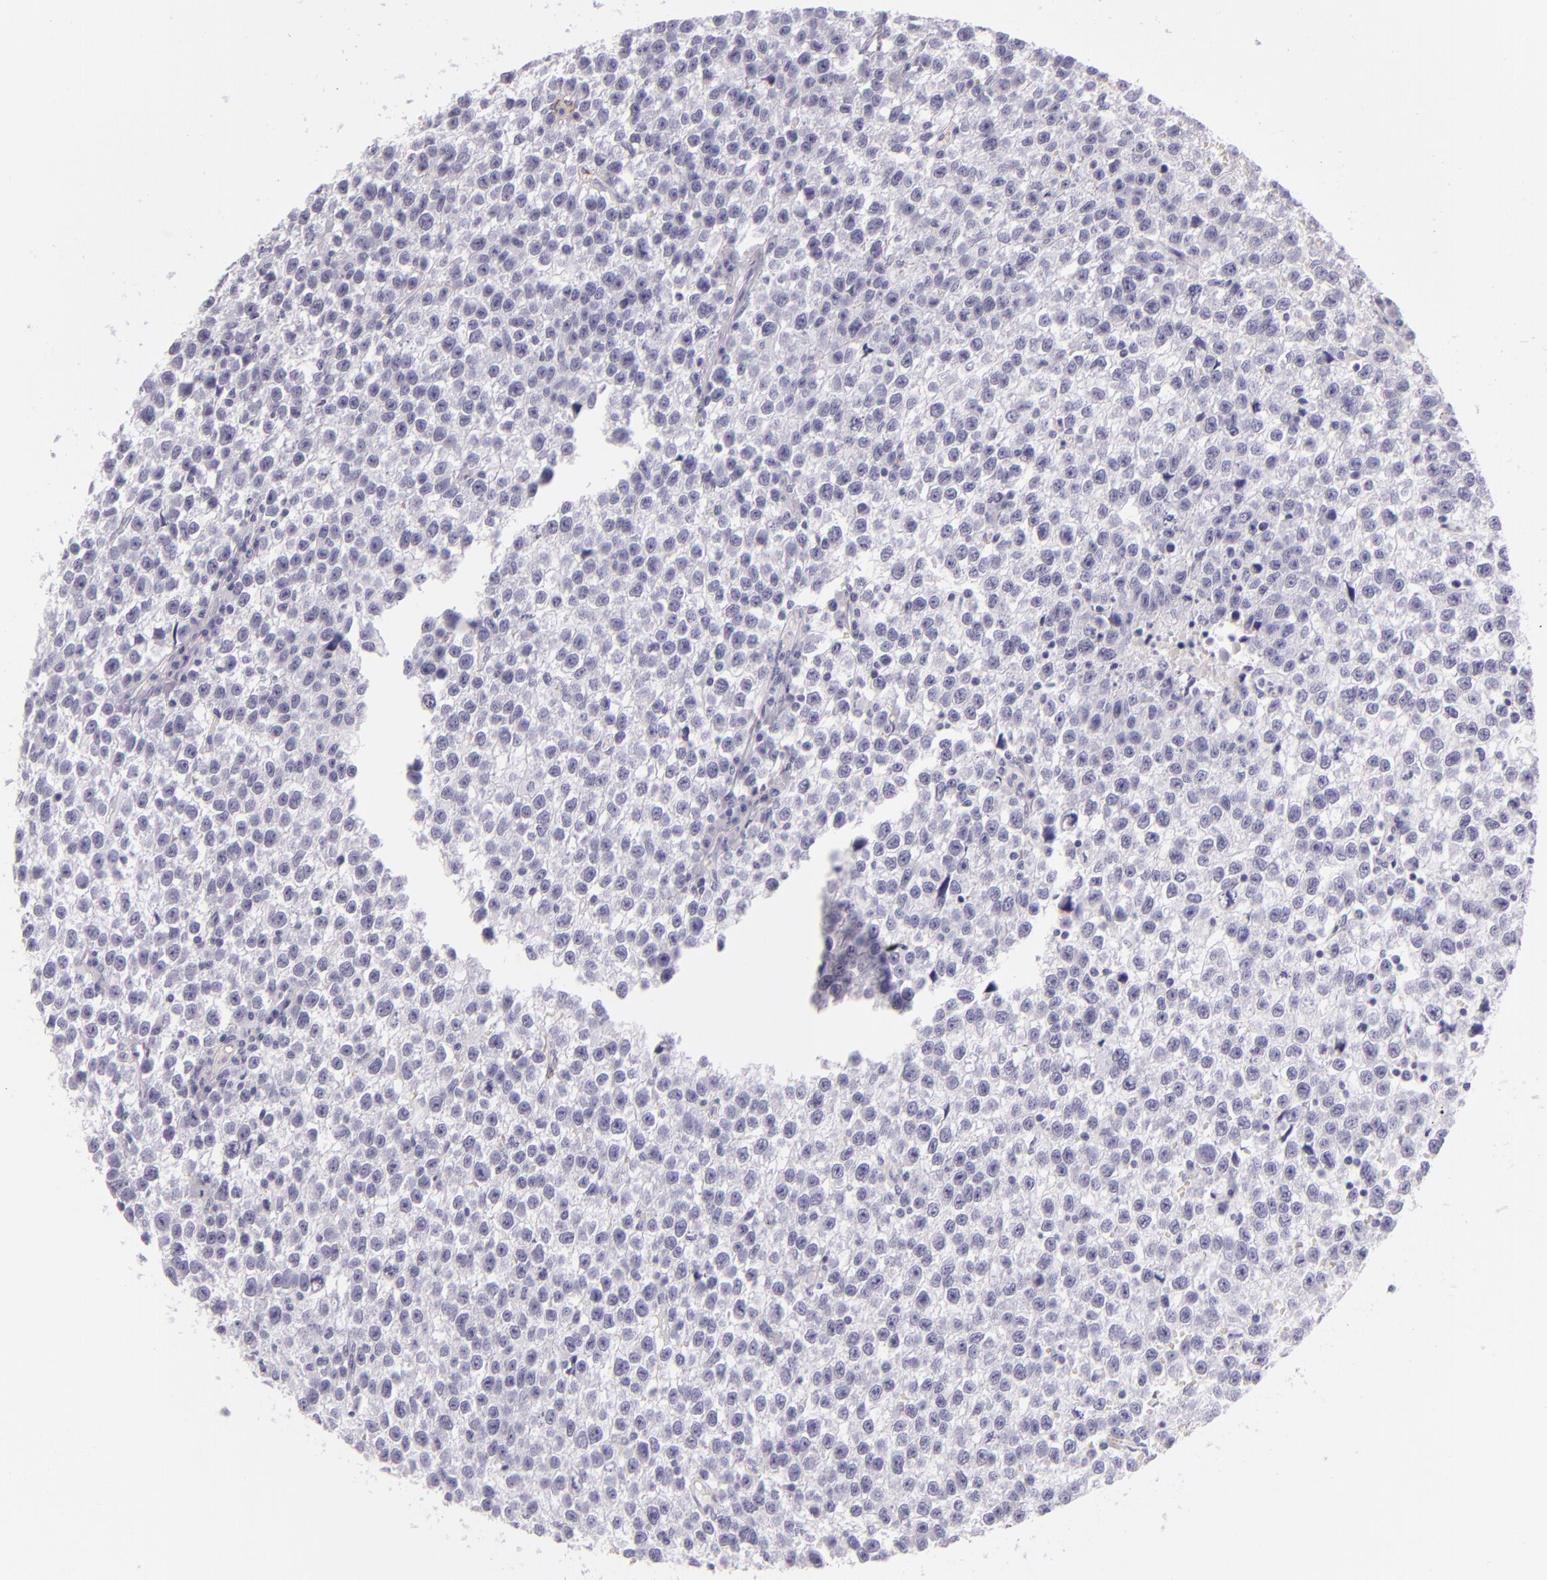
{"staining": {"intensity": "negative", "quantity": "none", "location": "none"}, "tissue": "testis cancer", "cell_type": "Tumor cells", "image_type": "cancer", "snomed": [{"axis": "morphology", "description": "Seminoma, NOS"}, {"axis": "topography", "description": "Testis"}], "caption": "IHC of human testis seminoma reveals no positivity in tumor cells. (Stains: DAB immunohistochemistry with hematoxylin counter stain, Microscopy: brightfield microscopy at high magnification).", "gene": "SELP", "patient": {"sex": "male", "age": 35}}